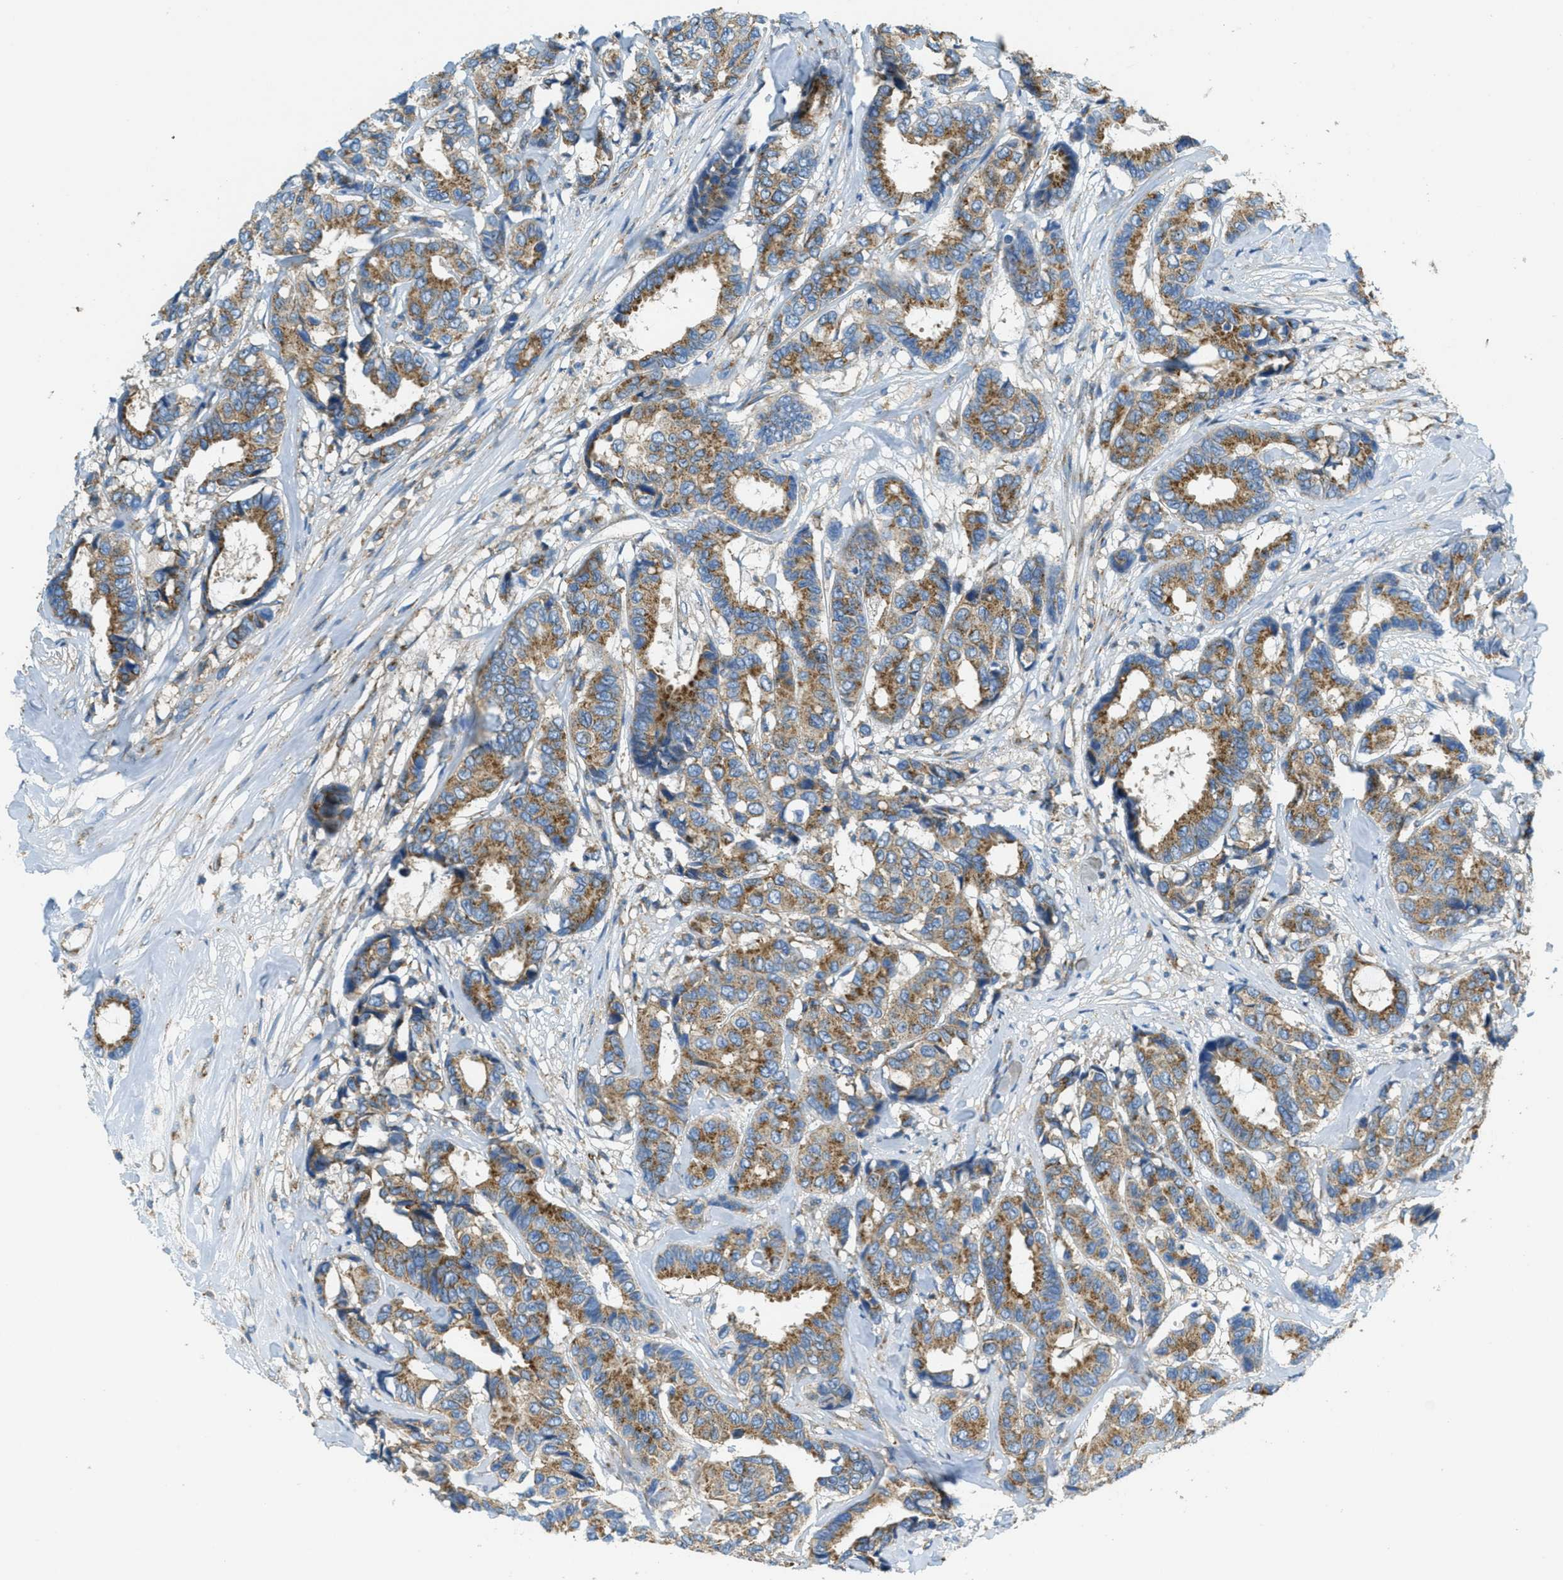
{"staining": {"intensity": "moderate", "quantity": ">75%", "location": "cytoplasmic/membranous"}, "tissue": "breast cancer", "cell_type": "Tumor cells", "image_type": "cancer", "snomed": [{"axis": "morphology", "description": "Duct carcinoma"}, {"axis": "topography", "description": "Breast"}], "caption": "Immunohistochemistry (IHC) histopathology image of breast intraductal carcinoma stained for a protein (brown), which shows medium levels of moderate cytoplasmic/membranous expression in about >75% of tumor cells.", "gene": "AP2B1", "patient": {"sex": "female", "age": 87}}